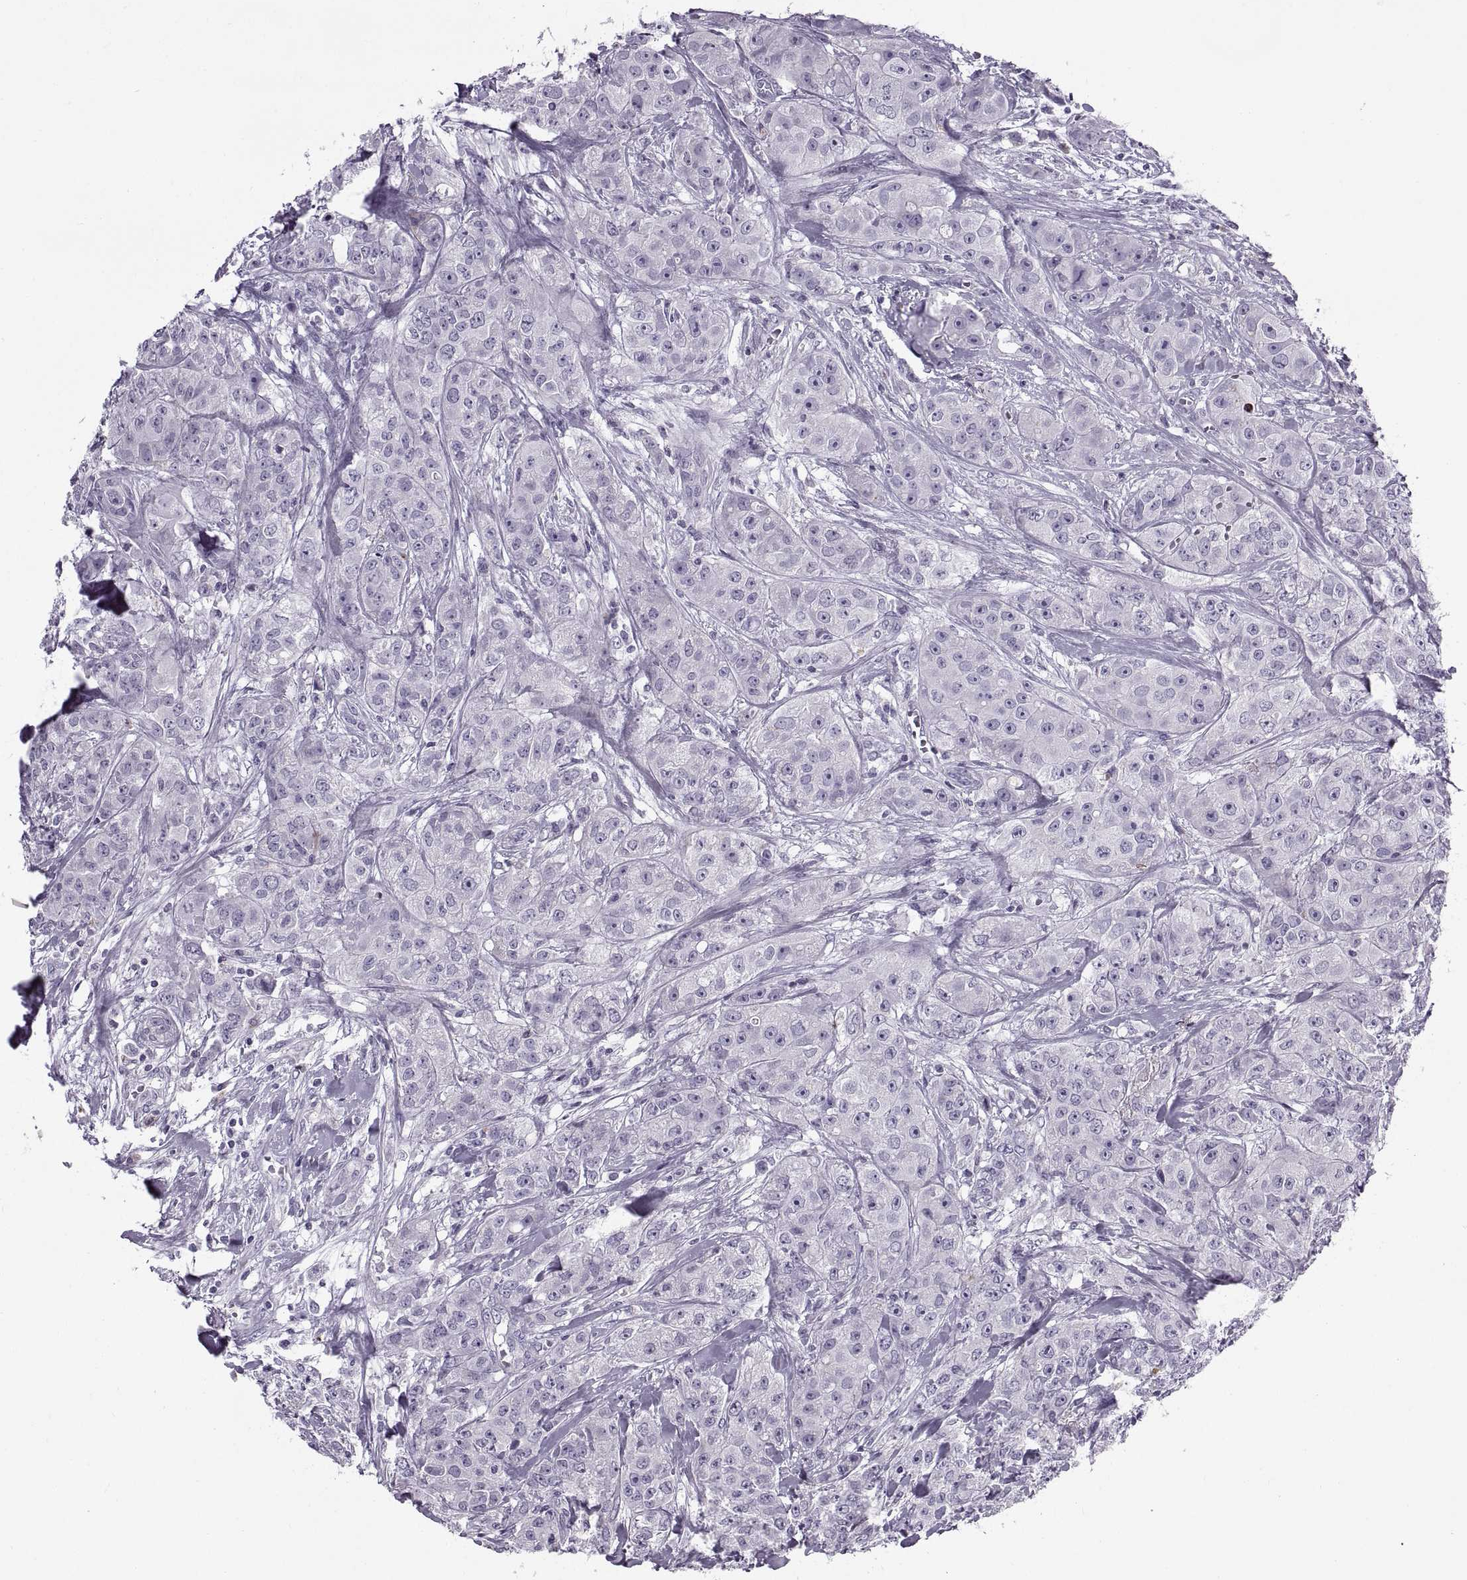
{"staining": {"intensity": "negative", "quantity": "none", "location": "none"}, "tissue": "breast cancer", "cell_type": "Tumor cells", "image_type": "cancer", "snomed": [{"axis": "morphology", "description": "Duct carcinoma"}, {"axis": "topography", "description": "Breast"}], "caption": "Immunohistochemistry (IHC) of human breast cancer (intraductal carcinoma) shows no expression in tumor cells.", "gene": "CALCR", "patient": {"sex": "female", "age": 43}}